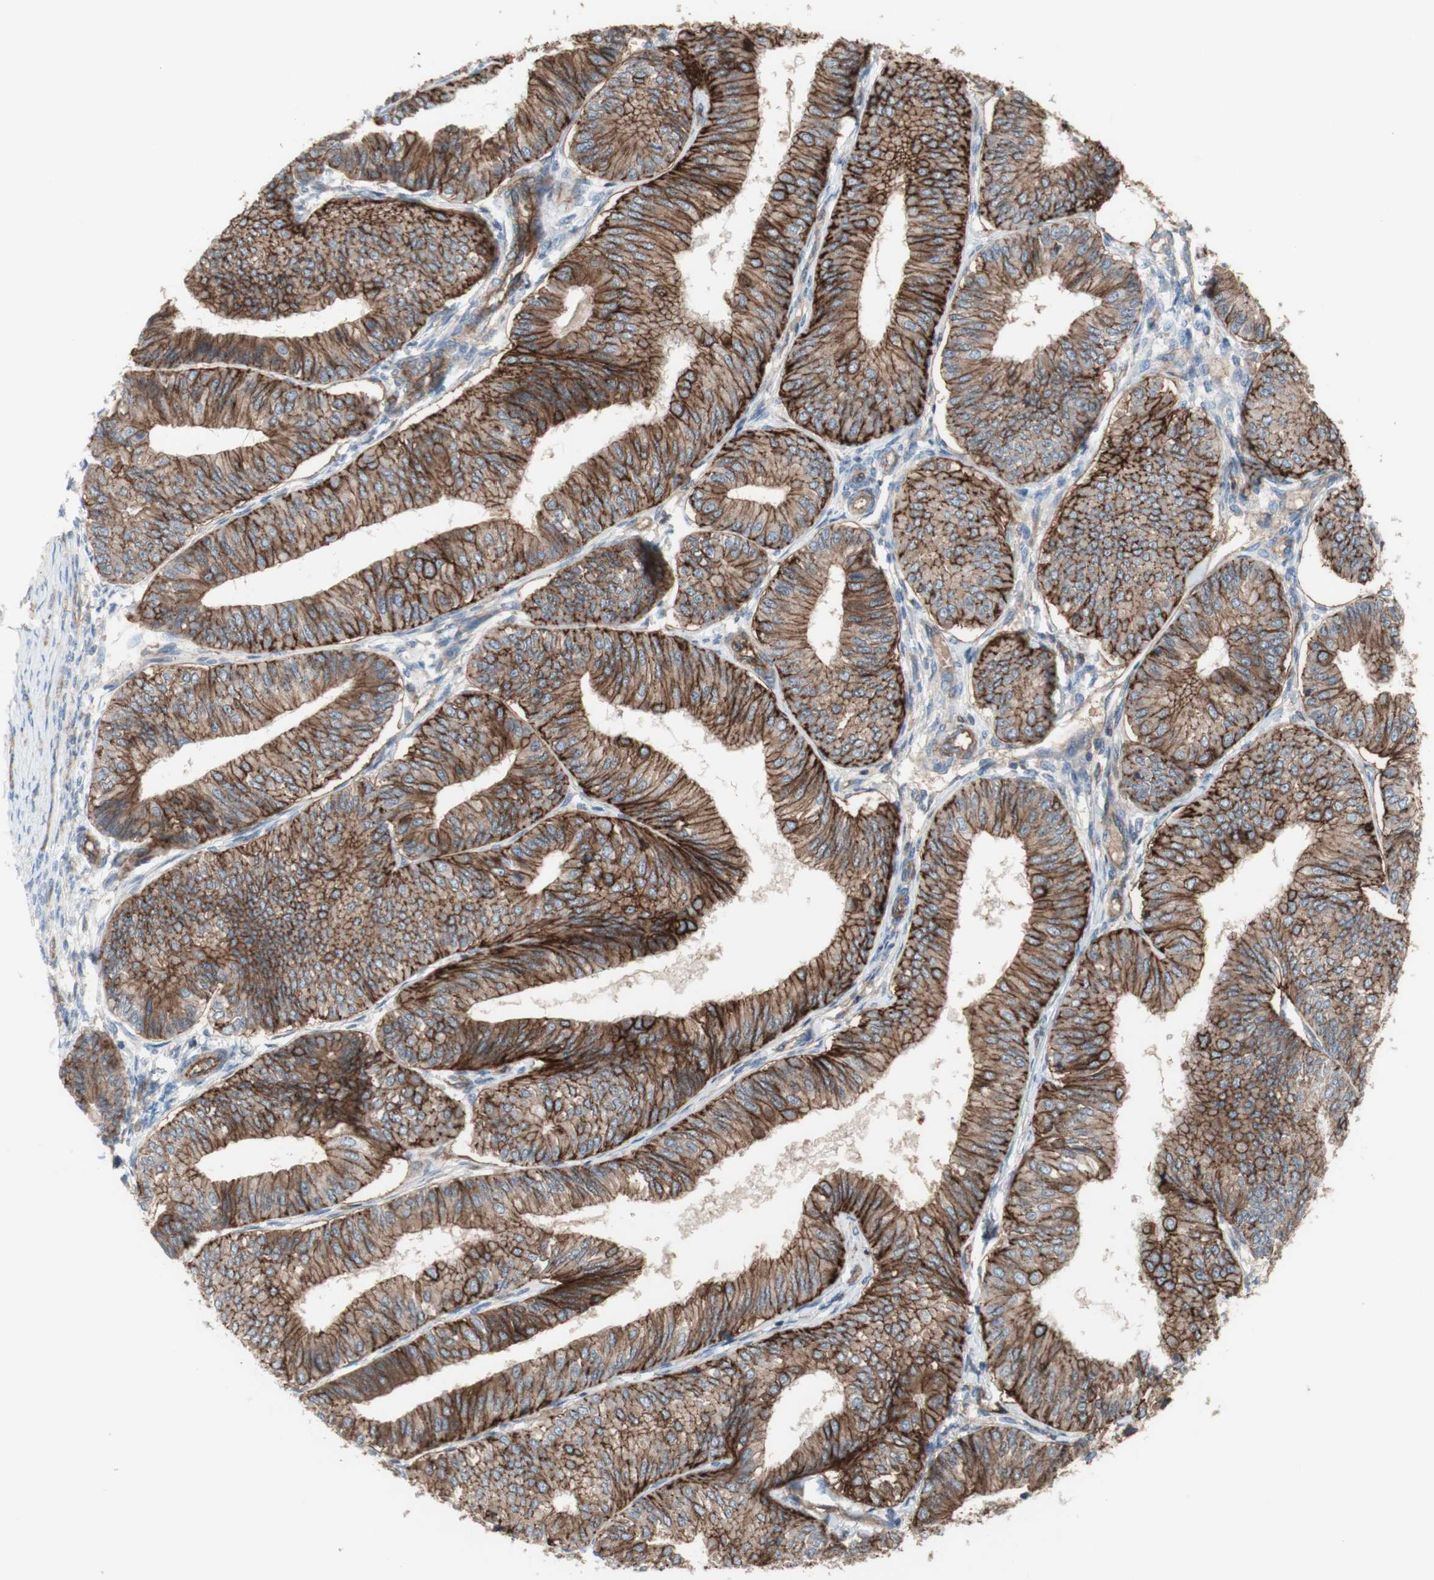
{"staining": {"intensity": "strong", "quantity": ">75%", "location": "cytoplasmic/membranous"}, "tissue": "endometrial cancer", "cell_type": "Tumor cells", "image_type": "cancer", "snomed": [{"axis": "morphology", "description": "Adenocarcinoma, NOS"}, {"axis": "topography", "description": "Endometrium"}], "caption": "The histopathology image reveals staining of adenocarcinoma (endometrial), revealing strong cytoplasmic/membranous protein expression (brown color) within tumor cells.", "gene": "CD46", "patient": {"sex": "female", "age": 58}}